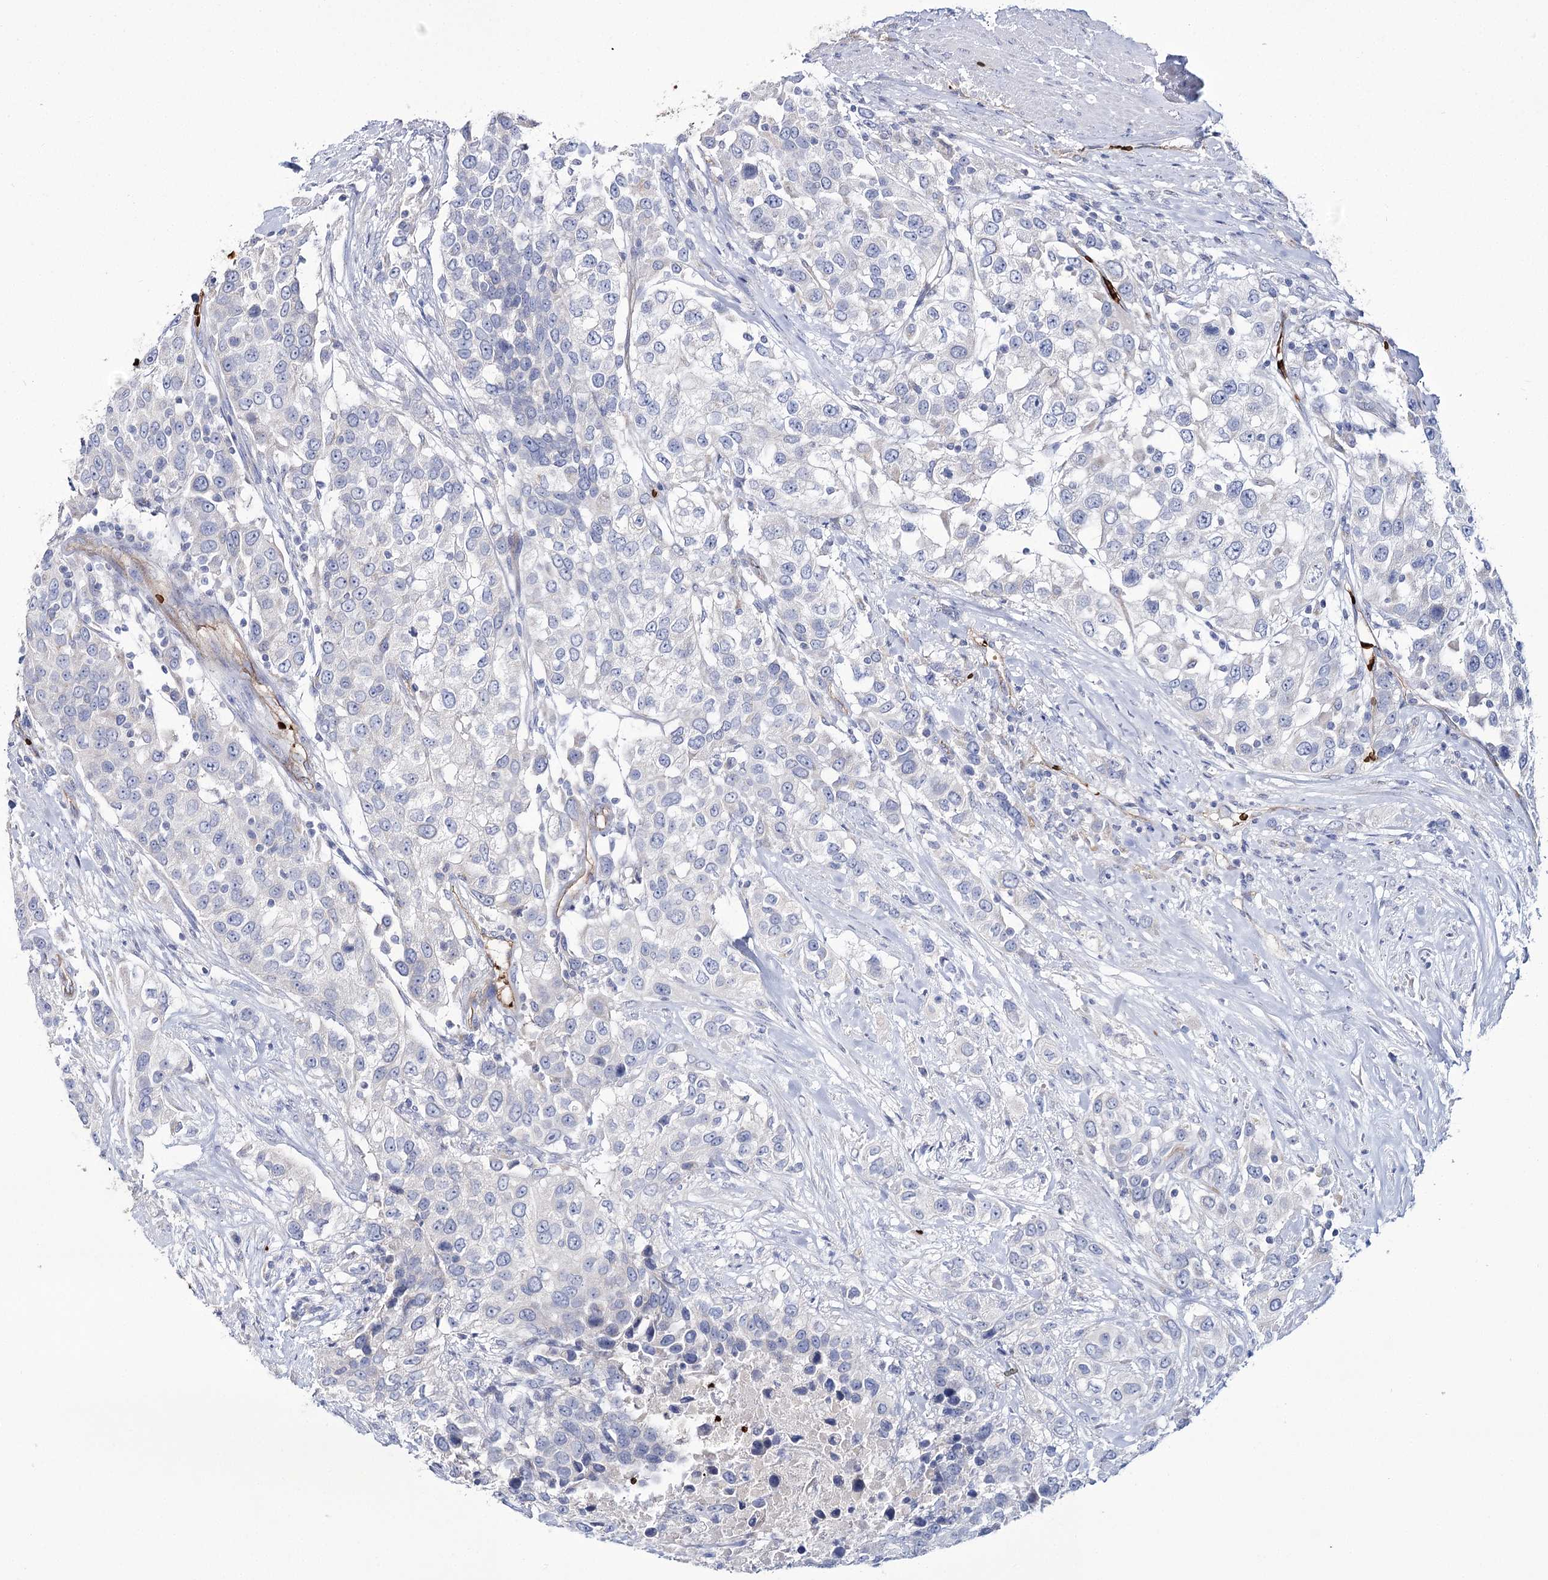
{"staining": {"intensity": "negative", "quantity": "none", "location": "none"}, "tissue": "urothelial cancer", "cell_type": "Tumor cells", "image_type": "cancer", "snomed": [{"axis": "morphology", "description": "Urothelial carcinoma, High grade"}, {"axis": "topography", "description": "Urinary bladder"}], "caption": "Histopathology image shows no protein positivity in tumor cells of urothelial cancer tissue.", "gene": "GBF1", "patient": {"sex": "female", "age": 80}}